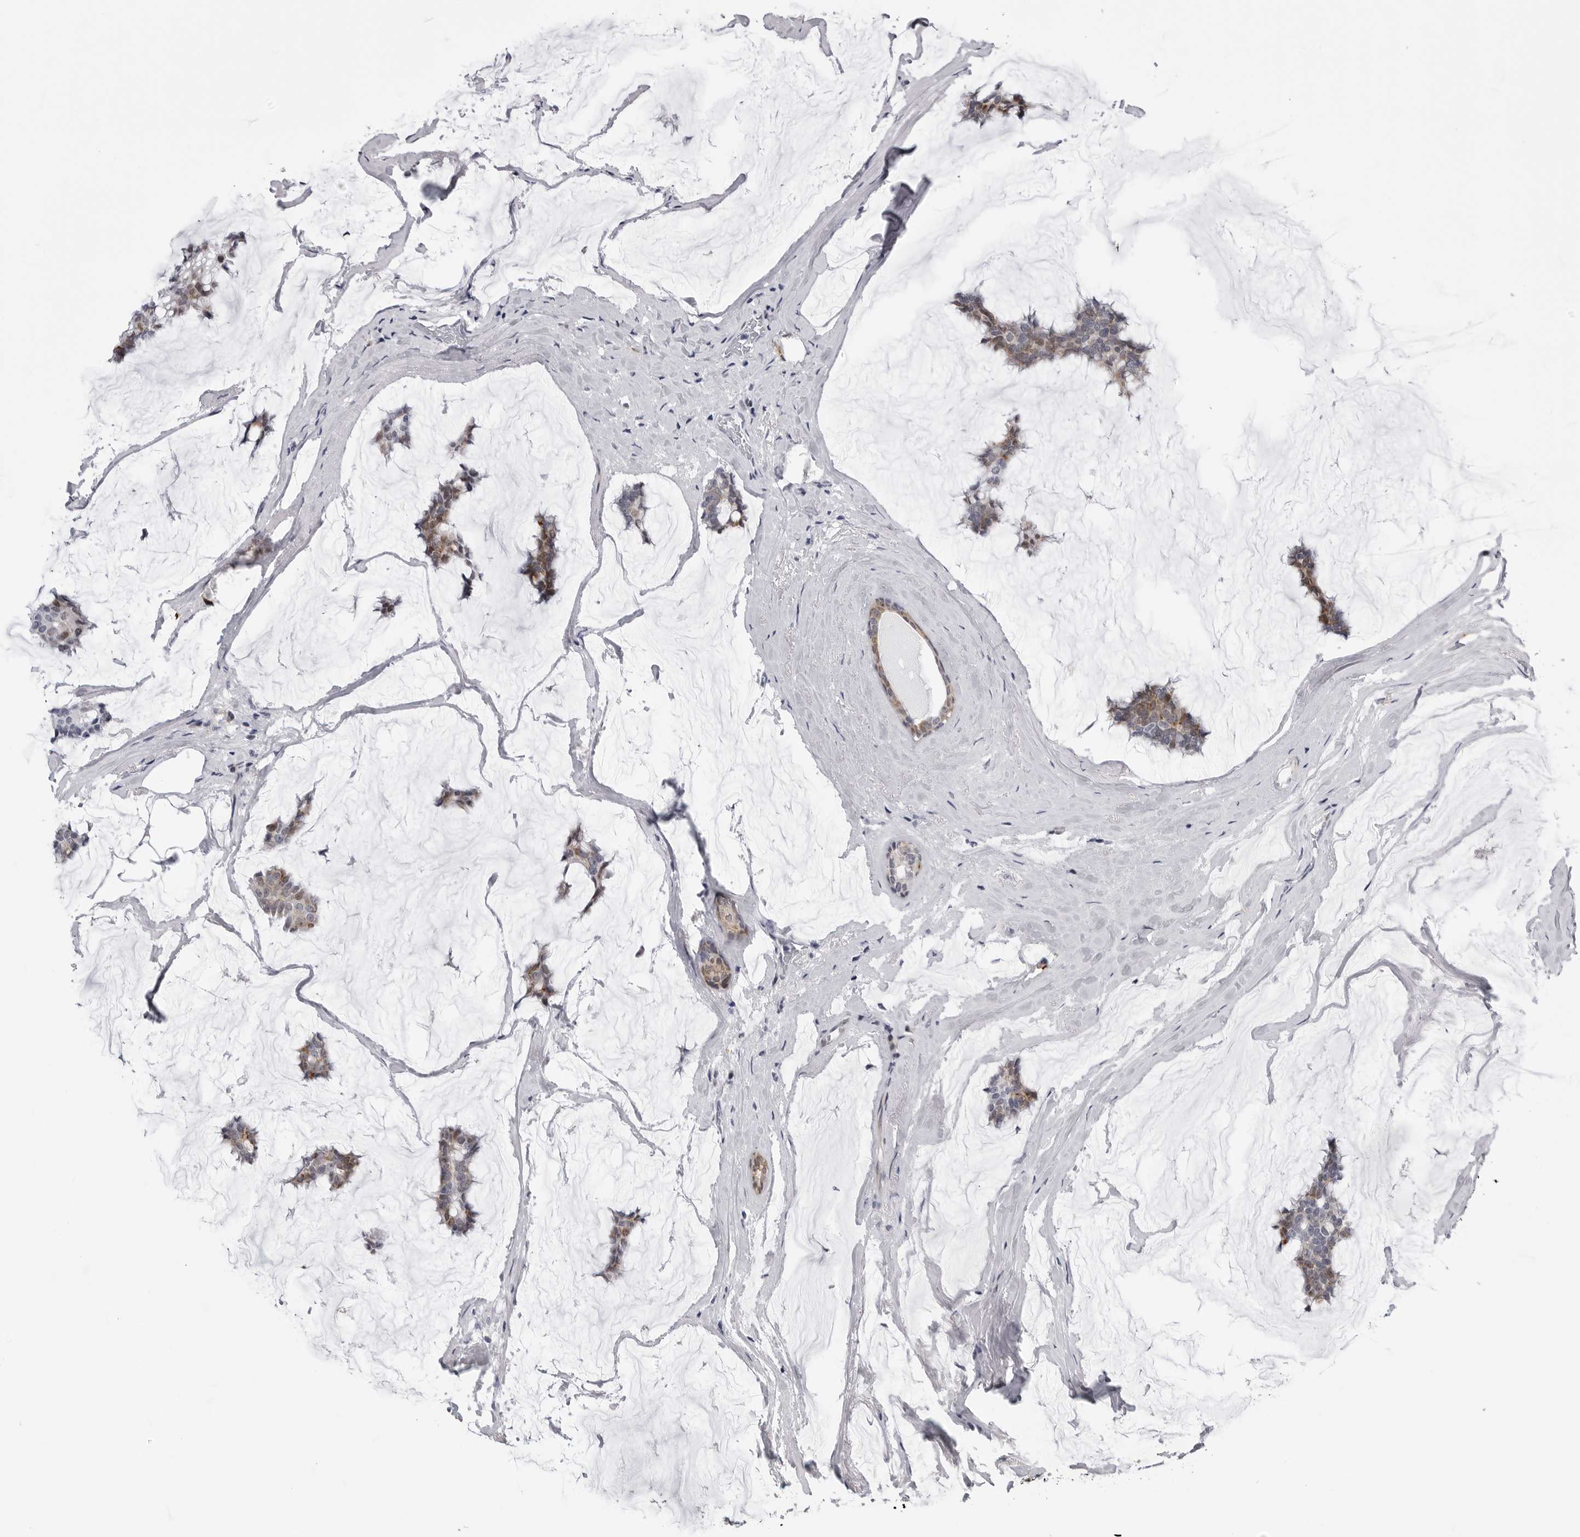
{"staining": {"intensity": "moderate", "quantity": "25%-75%", "location": "cytoplasmic/membranous"}, "tissue": "breast cancer", "cell_type": "Tumor cells", "image_type": "cancer", "snomed": [{"axis": "morphology", "description": "Duct carcinoma"}, {"axis": "topography", "description": "Breast"}], "caption": "Tumor cells display moderate cytoplasmic/membranous staining in approximately 25%-75% of cells in breast invasive ductal carcinoma. (DAB (3,3'-diaminobenzidine) = brown stain, brightfield microscopy at high magnification).", "gene": "CDK20", "patient": {"sex": "female", "age": 93}}